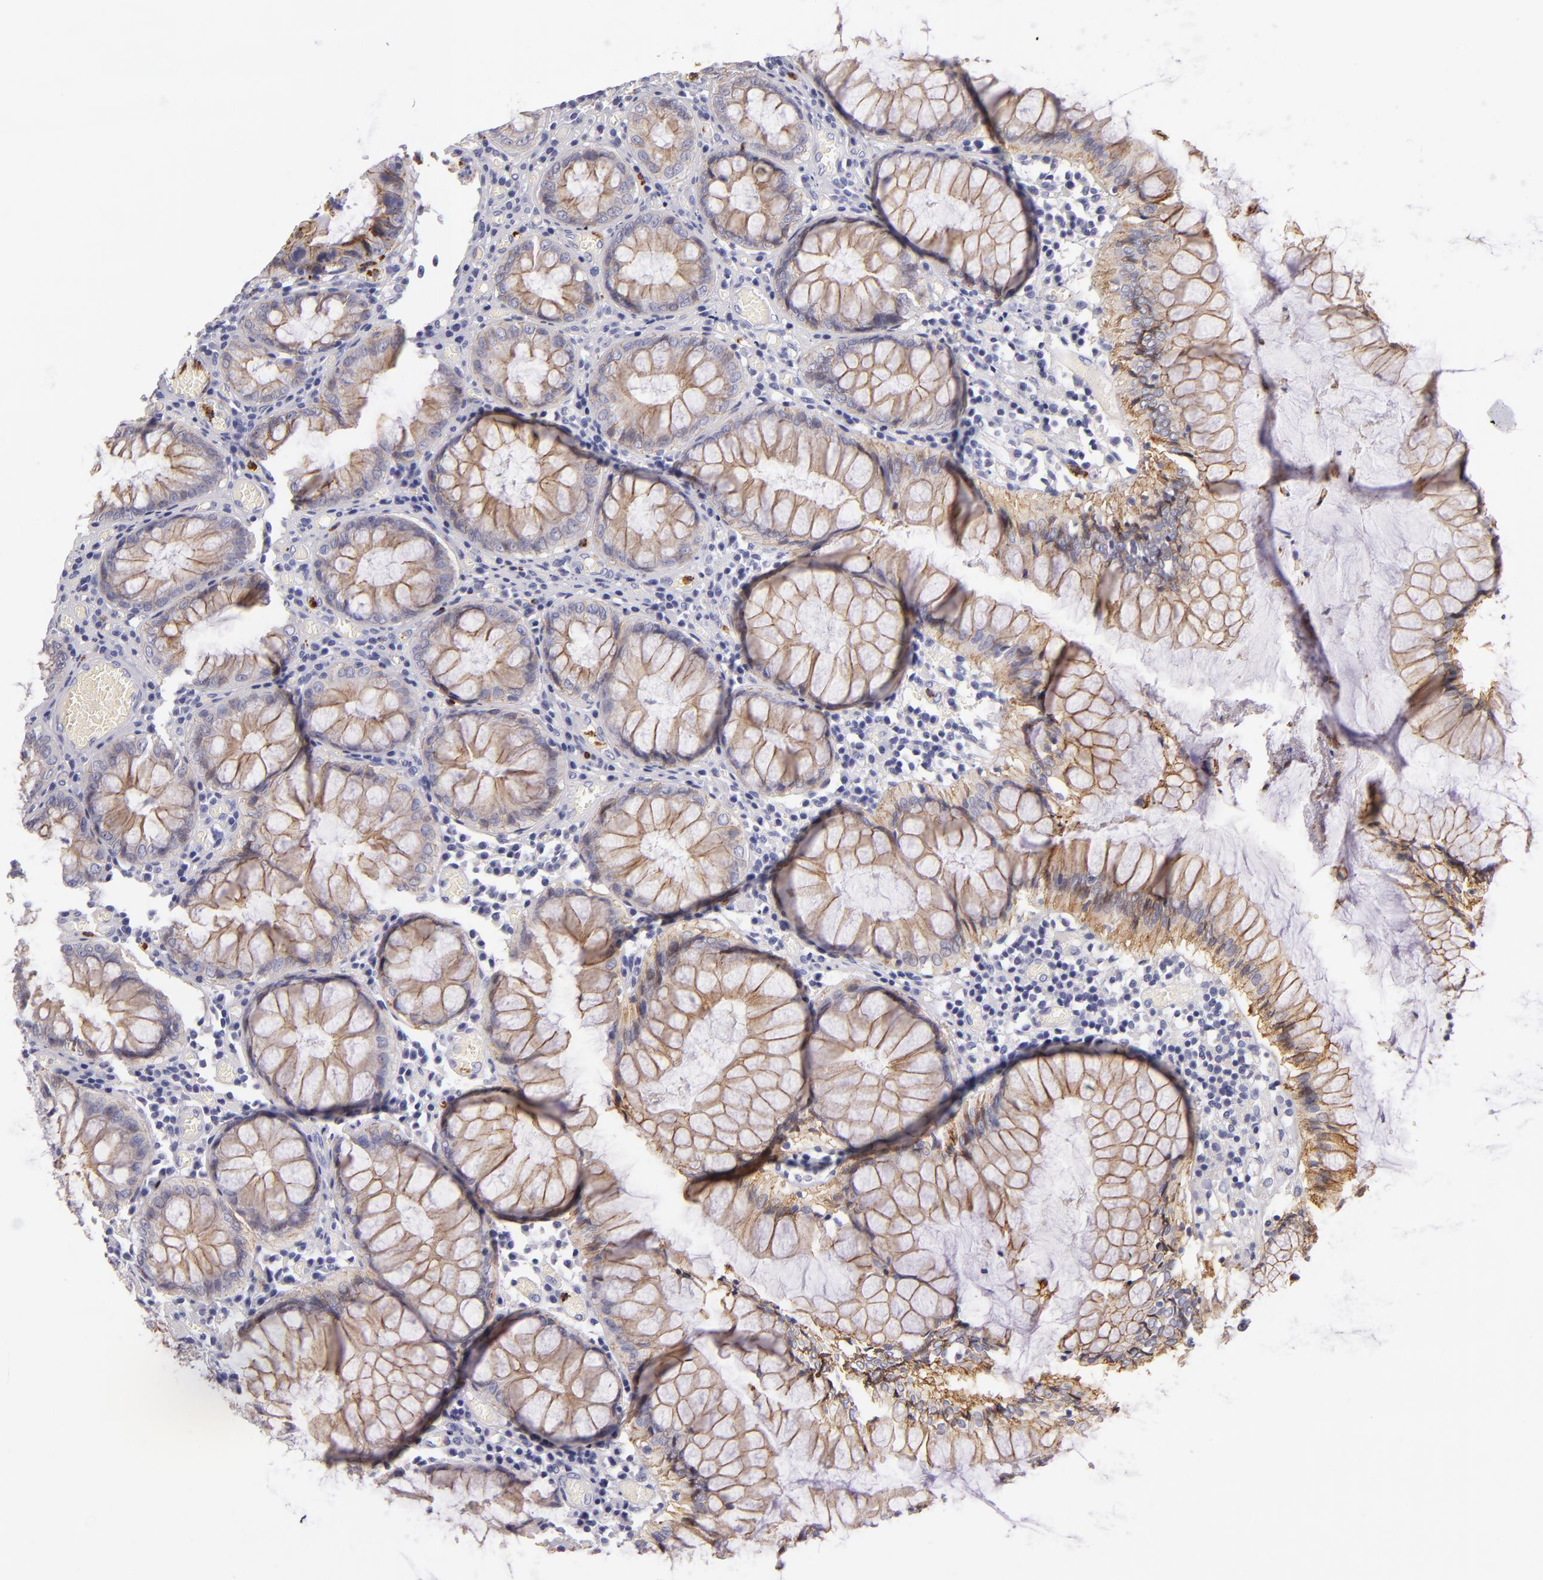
{"staining": {"intensity": "moderate", "quantity": ">75%", "location": "cytoplasmic/membranous"}, "tissue": "colorectal cancer", "cell_type": "Tumor cells", "image_type": "cancer", "snomed": [{"axis": "morphology", "description": "Adenocarcinoma, NOS"}, {"axis": "topography", "description": "Rectum"}], "caption": "A brown stain highlights moderate cytoplasmic/membranous expression of a protein in adenocarcinoma (colorectal) tumor cells.", "gene": "CDH3", "patient": {"sex": "female", "age": 98}}